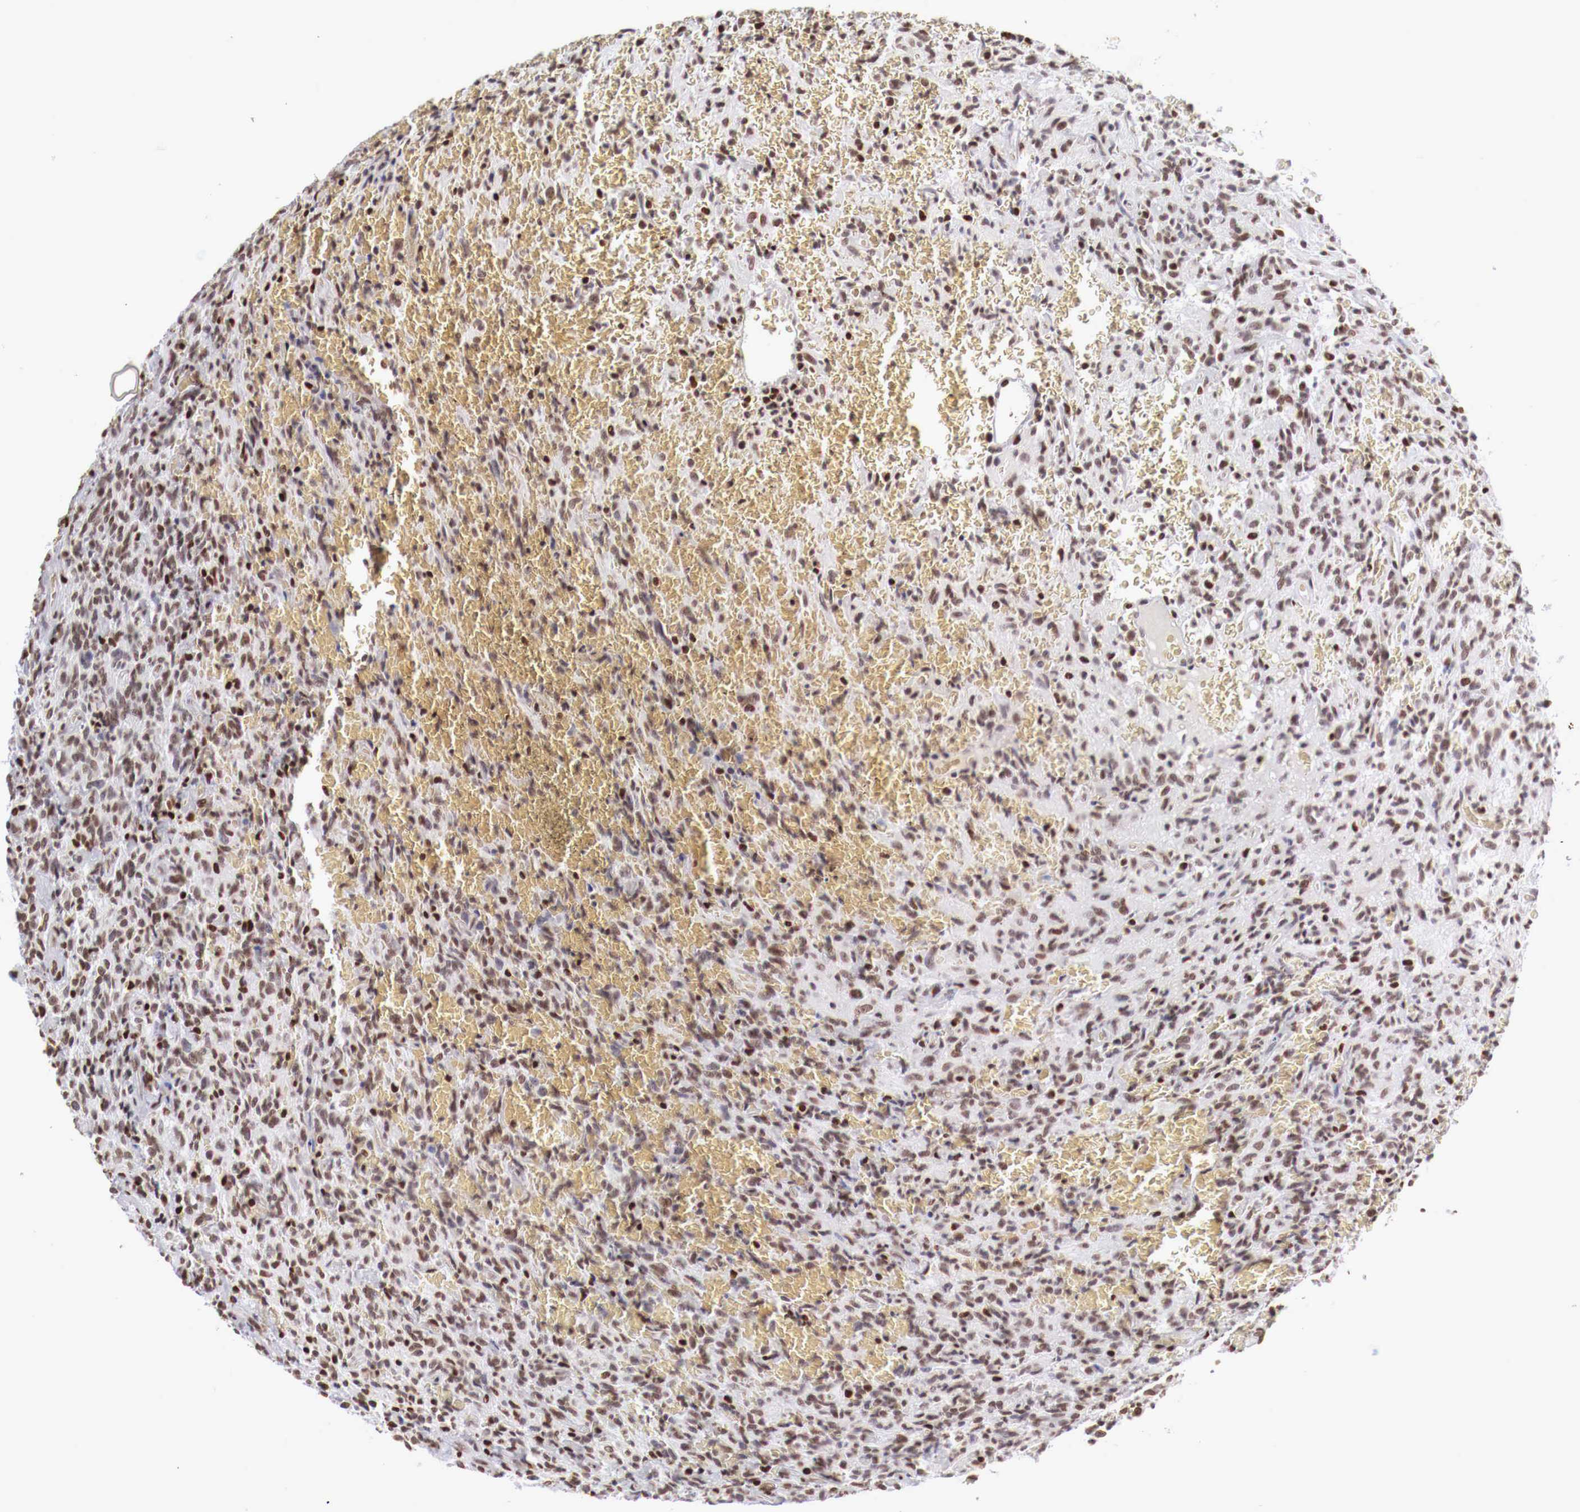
{"staining": {"intensity": "moderate", "quantity": ">75%", "location": "nuclear"}, "tissue": "glioma", "cell_type": "Tumor cells", "image_type": "cancer", "snomed": [{"axis": "morphology", "description": "Glioma, malignant, High grade"}, {"axis": "topography", "description": "Brain"}], "caption": "A histopathology image of human glioma stained for a protein exhibits moderate nuclear brown staining in tumor cells. (Stains: DAB in brown, nuclei in blue, Microscopy: brightfield microscopy at high magnification).", "gene": "MAX", "patient": {"sex": "male", "age": 56}}